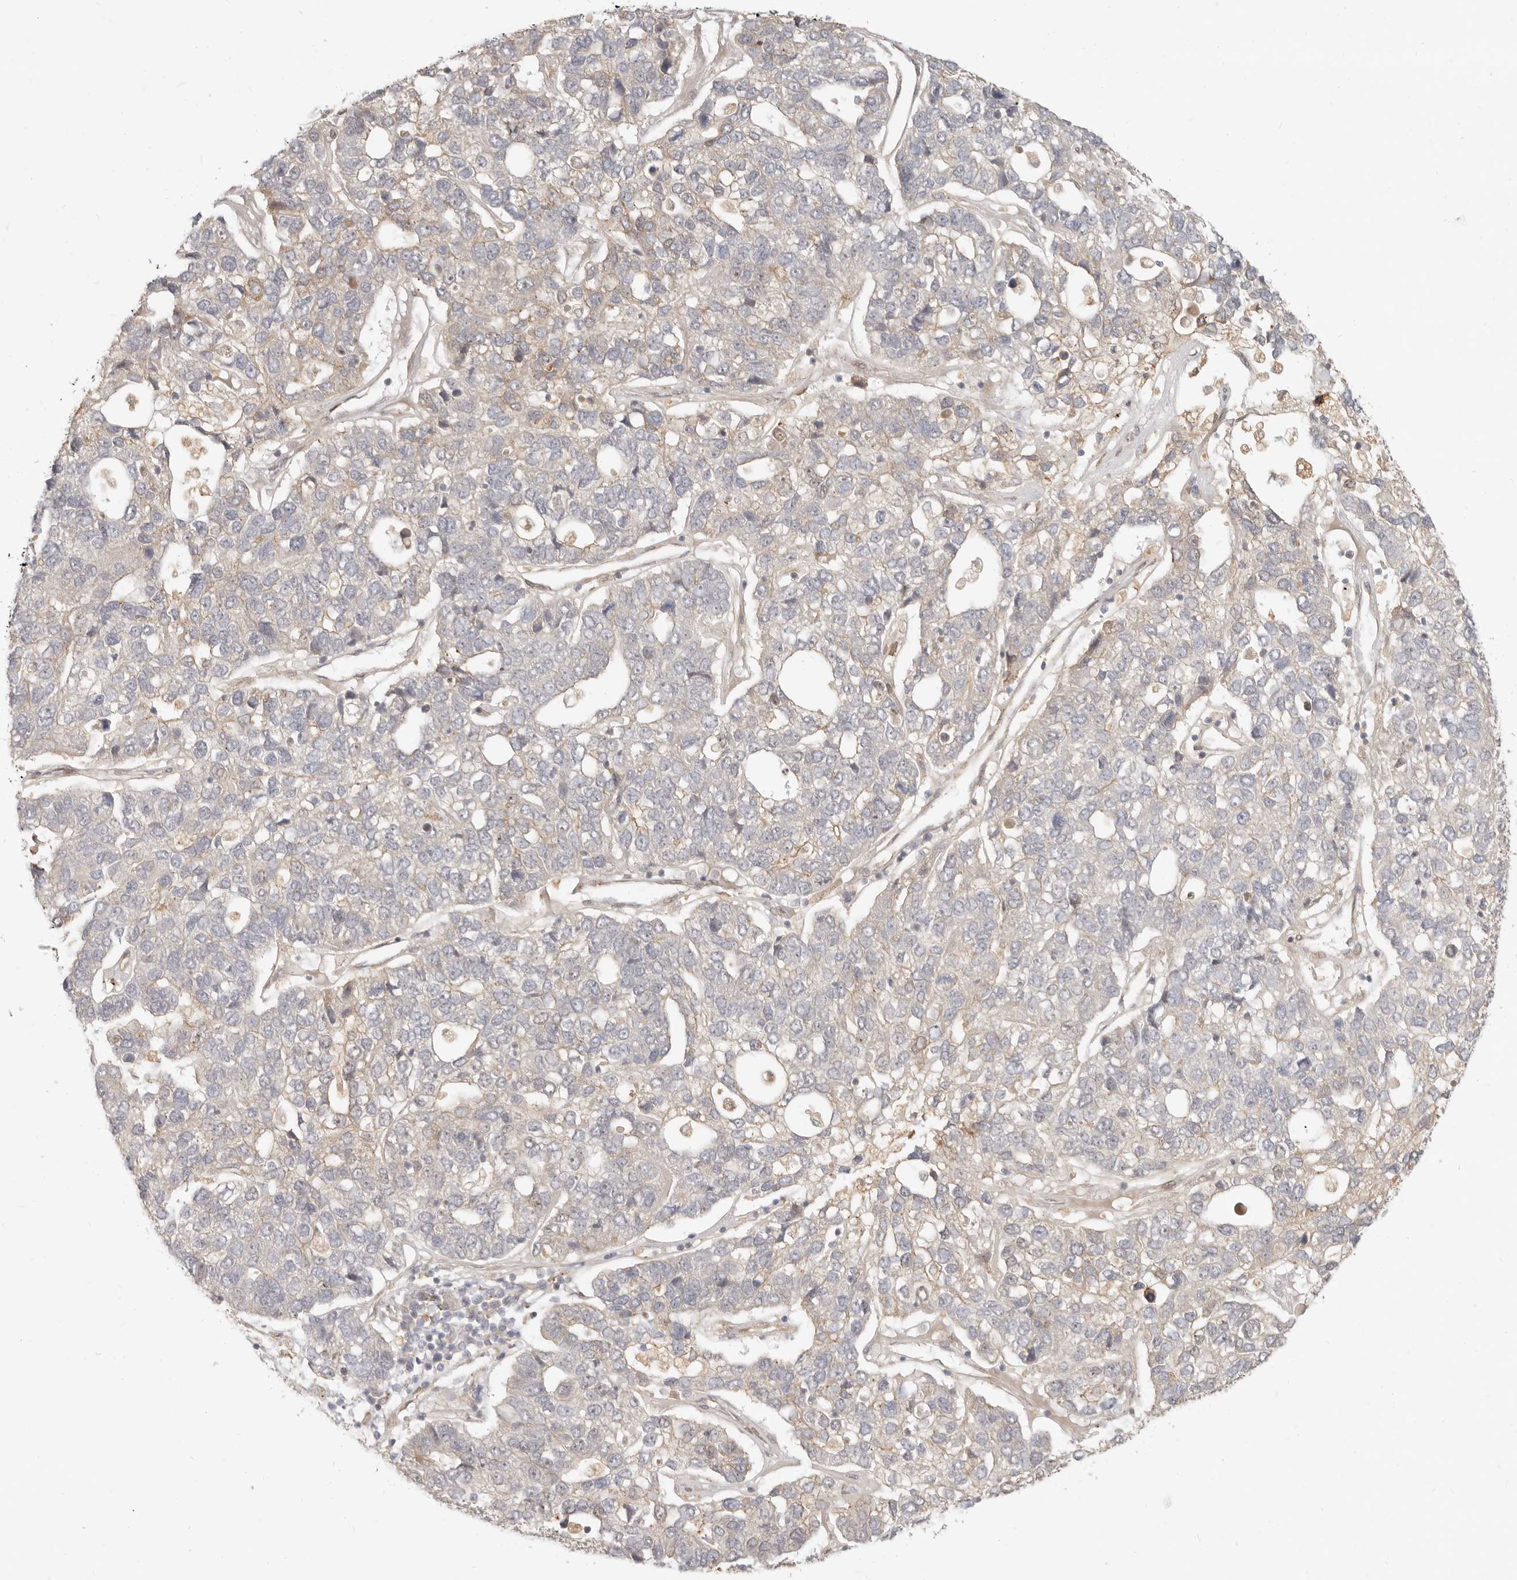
{"staining": {"intensity": "negative", "quantity": "none", "location": "none"}, "tissue": "pancreatic cancer", "cell_type": "Tumor cells", "image_type": "cancer", "snomed": [{"axis": "morphology", "description": "Adenocarcinoma, NOS"}, {"axis": "topography", "description": "Pancreas"}], "caption": "An immunohistochemistry micrograph of pancreatic adenocarcinoma is shown. There is no staining in tumor cells of pancreatic adenocarcinoma. (DAB immunohistochemistry (IHC), high magnification).", "gene": "TUFT1", "patient": {"sex": "female", "age": 61}}